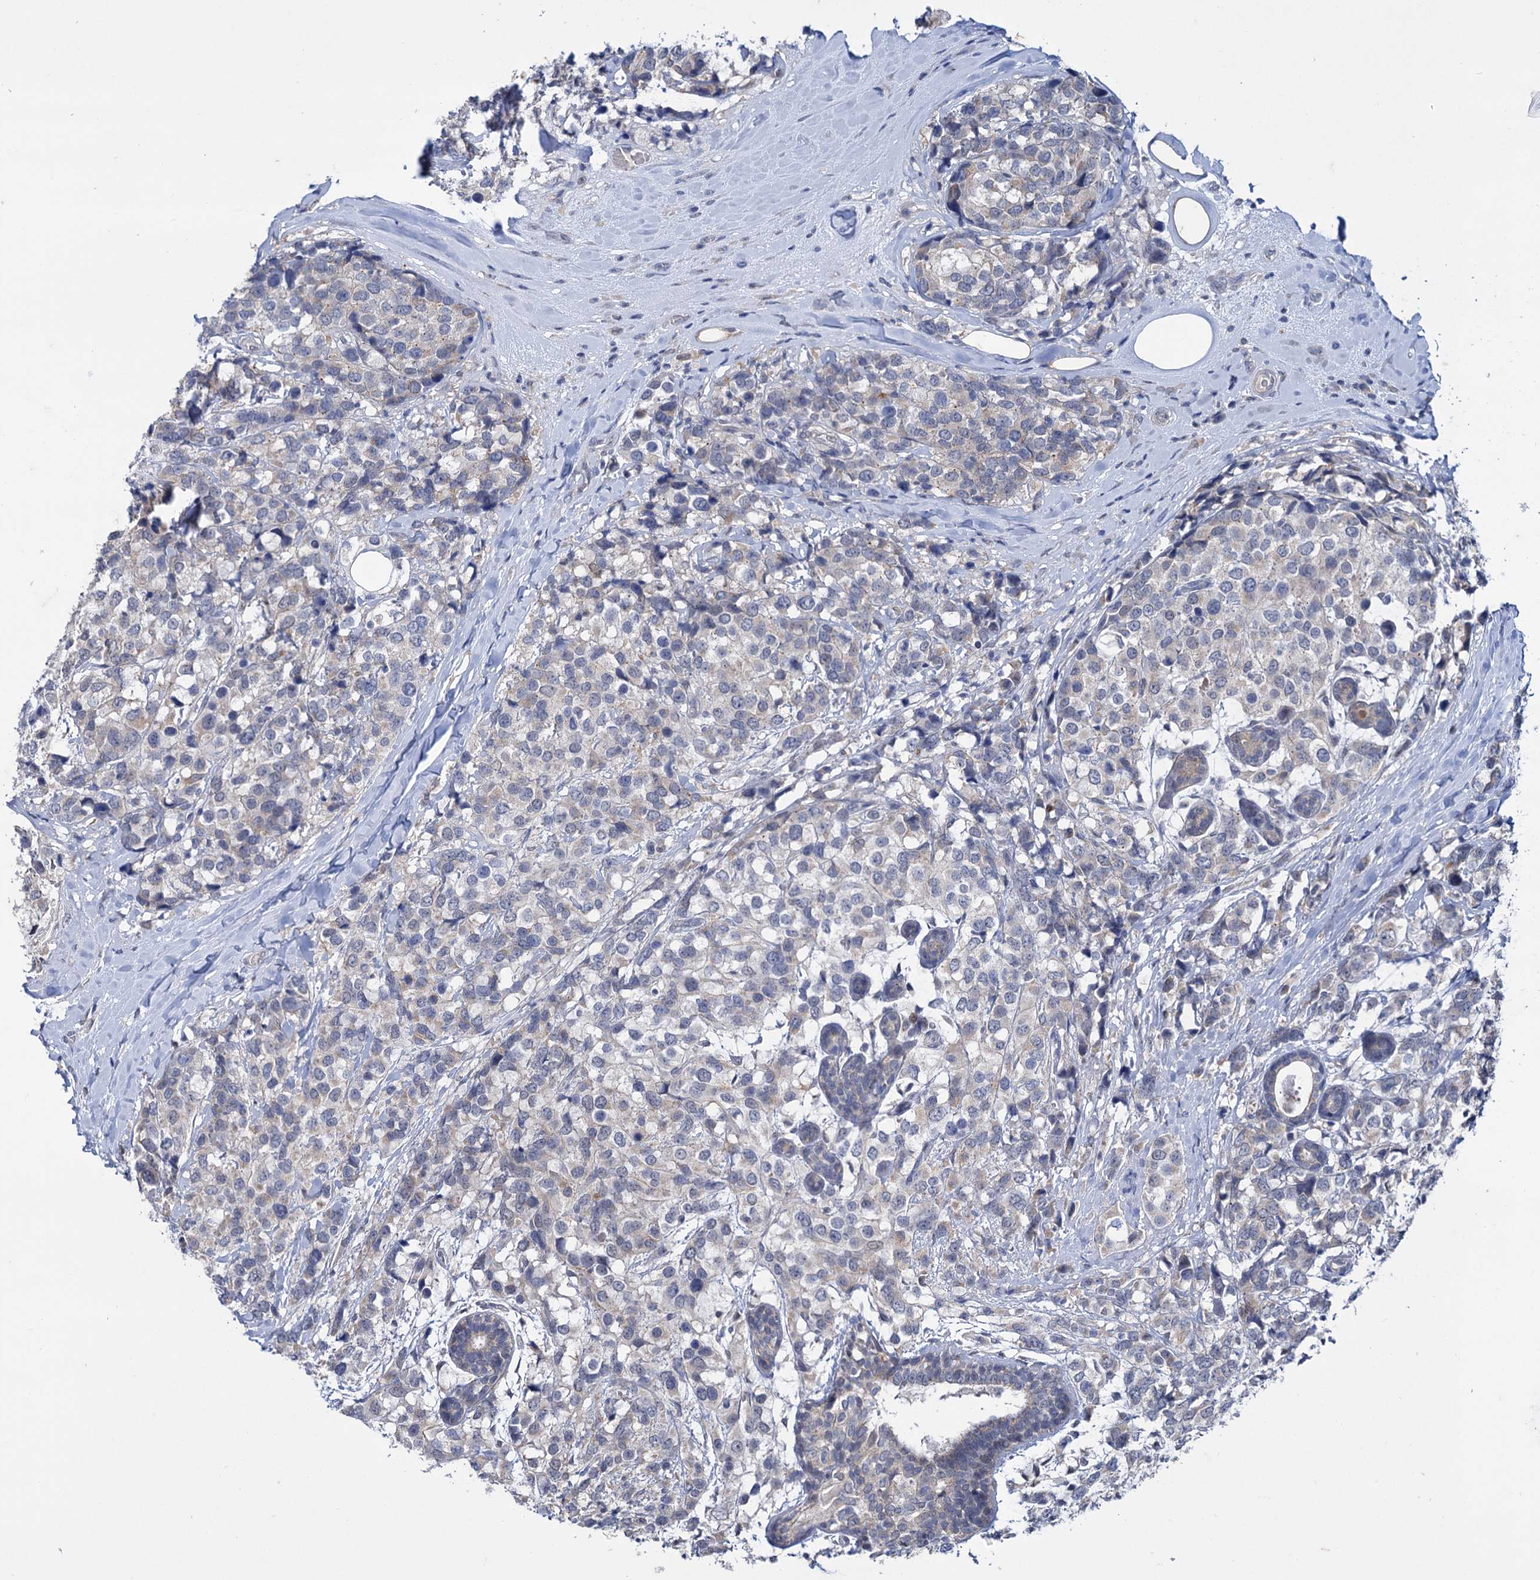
{"staining": {"intensity": "negative", "quantity": "none", "location": "none"}, "tissue": "breast cancer", "cell_type": "Tumor cells", "image_type": "cancer", "snomed": [{"axis": "morphology", "description": "Lobular carcinoma"}, {"axis": "topography", "description": "Breast"}], "caption": "Tumor cells are negative for brown protein staining in lobular carcinoma (breast).", "gene": "MID1IP1", "patient": {"sex": "female", "age": 59}}